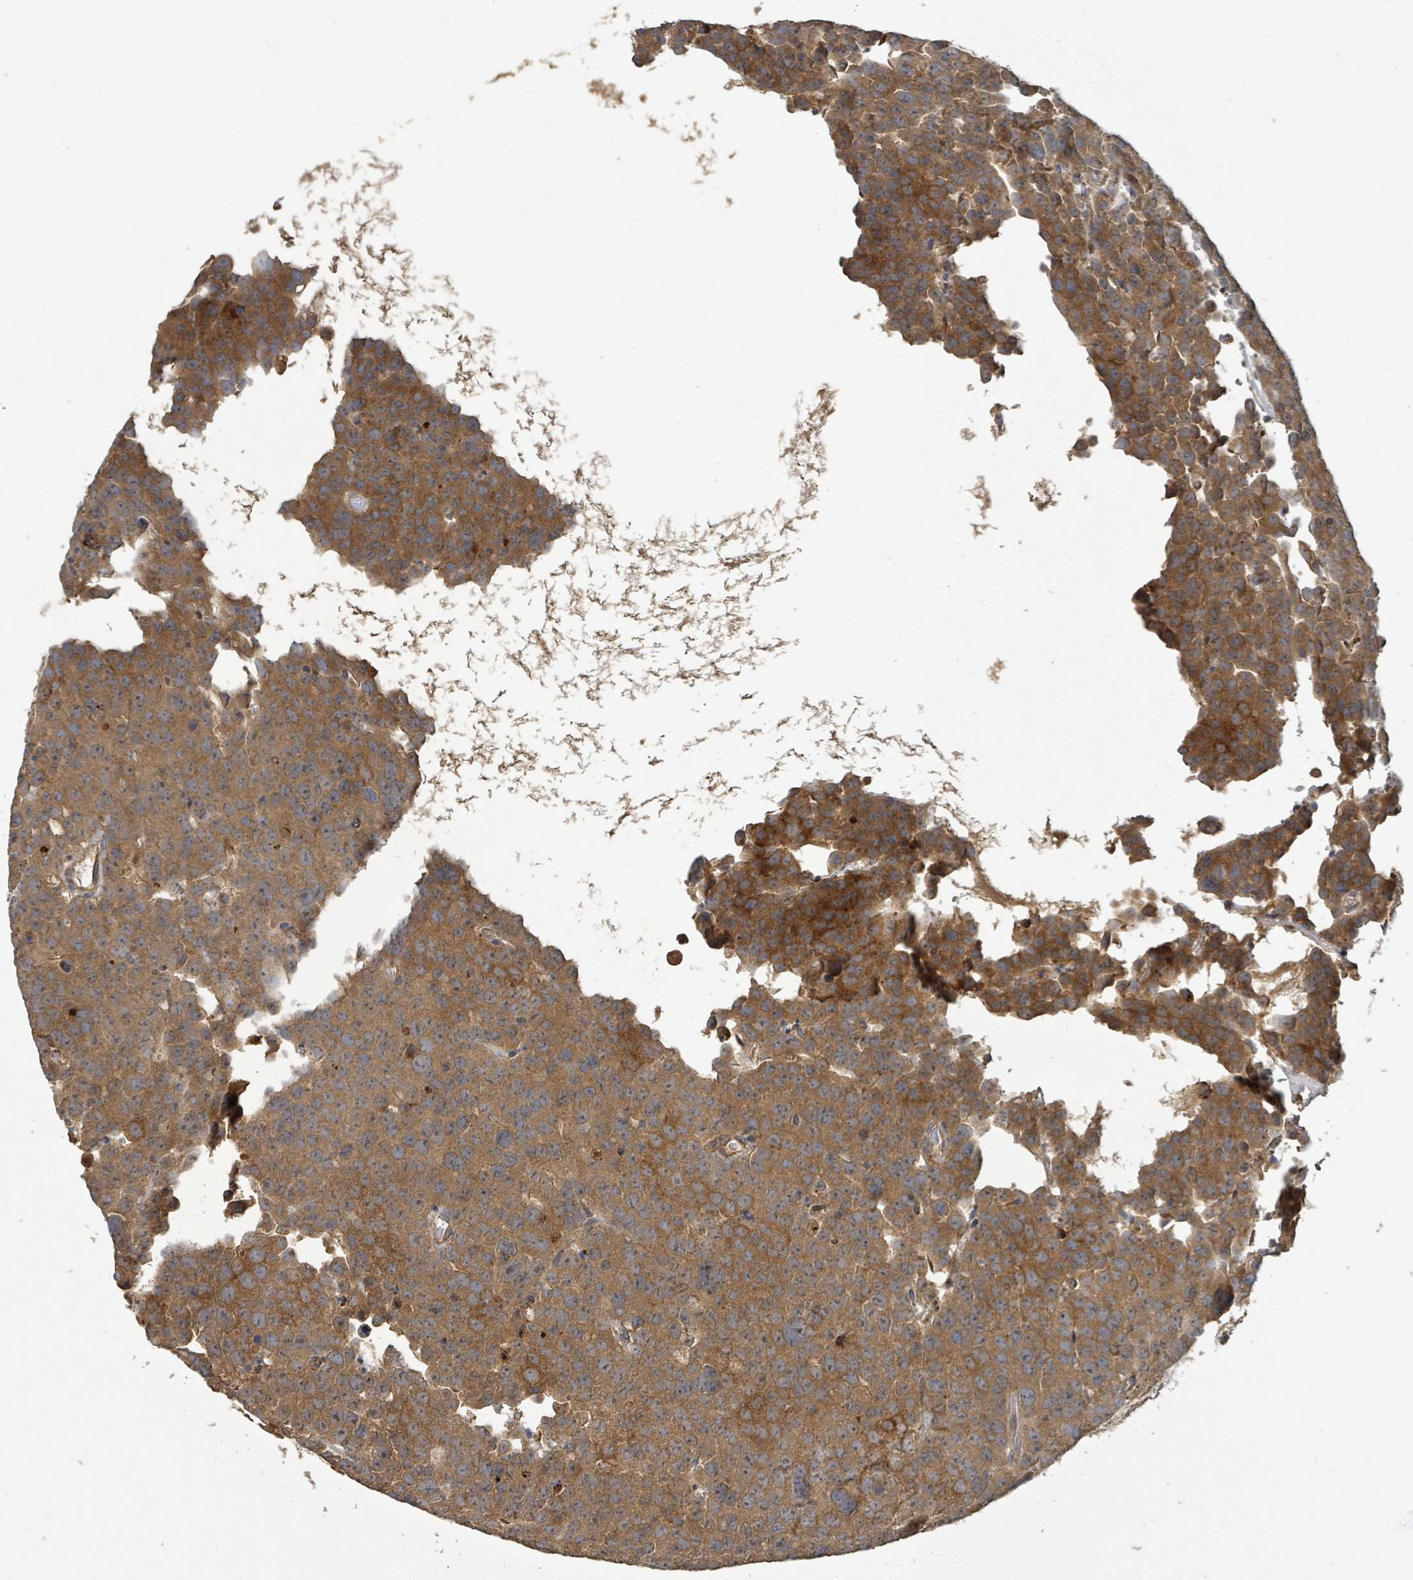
{"staining": {"intensity": "moderate", "quantity": ">75%", "location": "cytoplasmic/membranous"}, "tissue": "testis cancer", "cell_type": "Tumor cells", "image_type": "cancer", "snomed": [{"axis": "morphology", "description": "Seminoma, NOS"}, {"axis": "topography", "description": "Testis"}], "caption": "DAB immunohistochemical staining of human testis seminoma demonstrates moderate cytoplasmic/membranous protein positivity in about >75% of tumor cells.", "gene": "STARD4", "patient": {"sex": "male", "age": 71}}